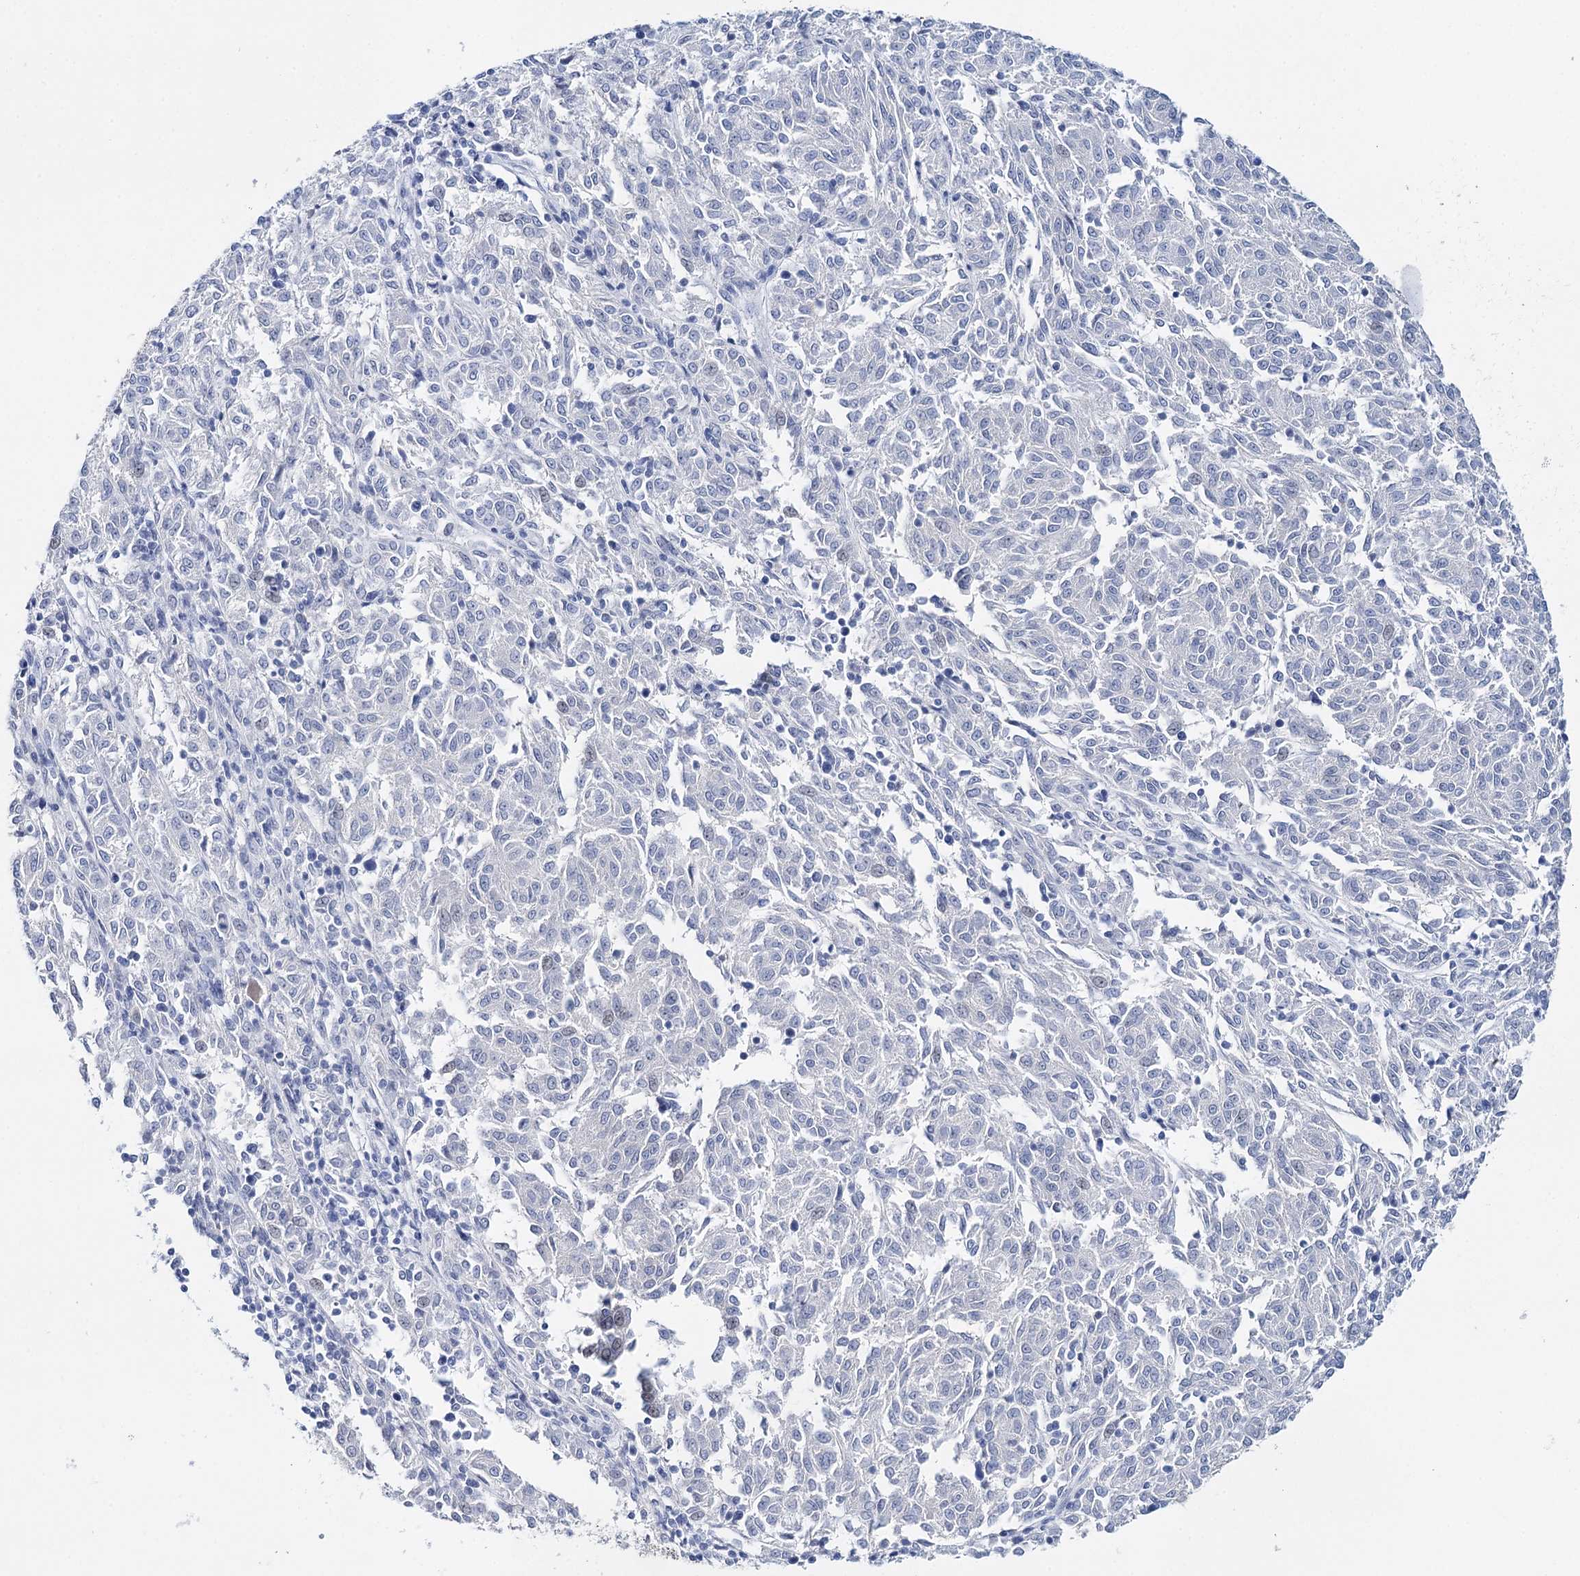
{"staining": {"intensity": "negative", "quantity": "none", "location": "none"}, "tissue": "melanoma", "cell_type": "Tumor cells", "image_type": "cancer", "snomed": [{"axis": "morphology", "description": "Malignant melanoma, NOS"}, {"axis": "topography", "description": "Skin"}], "caption": "A histopathology image of human malignant melanoma is negative for staining in tumor cells. The staining was performed using DAB to visualize the protein expression in brown, while the nuclei were stained in blue with hematoxylin (Magnification: 20x).", "gene": "CEACAM8", "patient": {"sex": "female", "age": 72}}